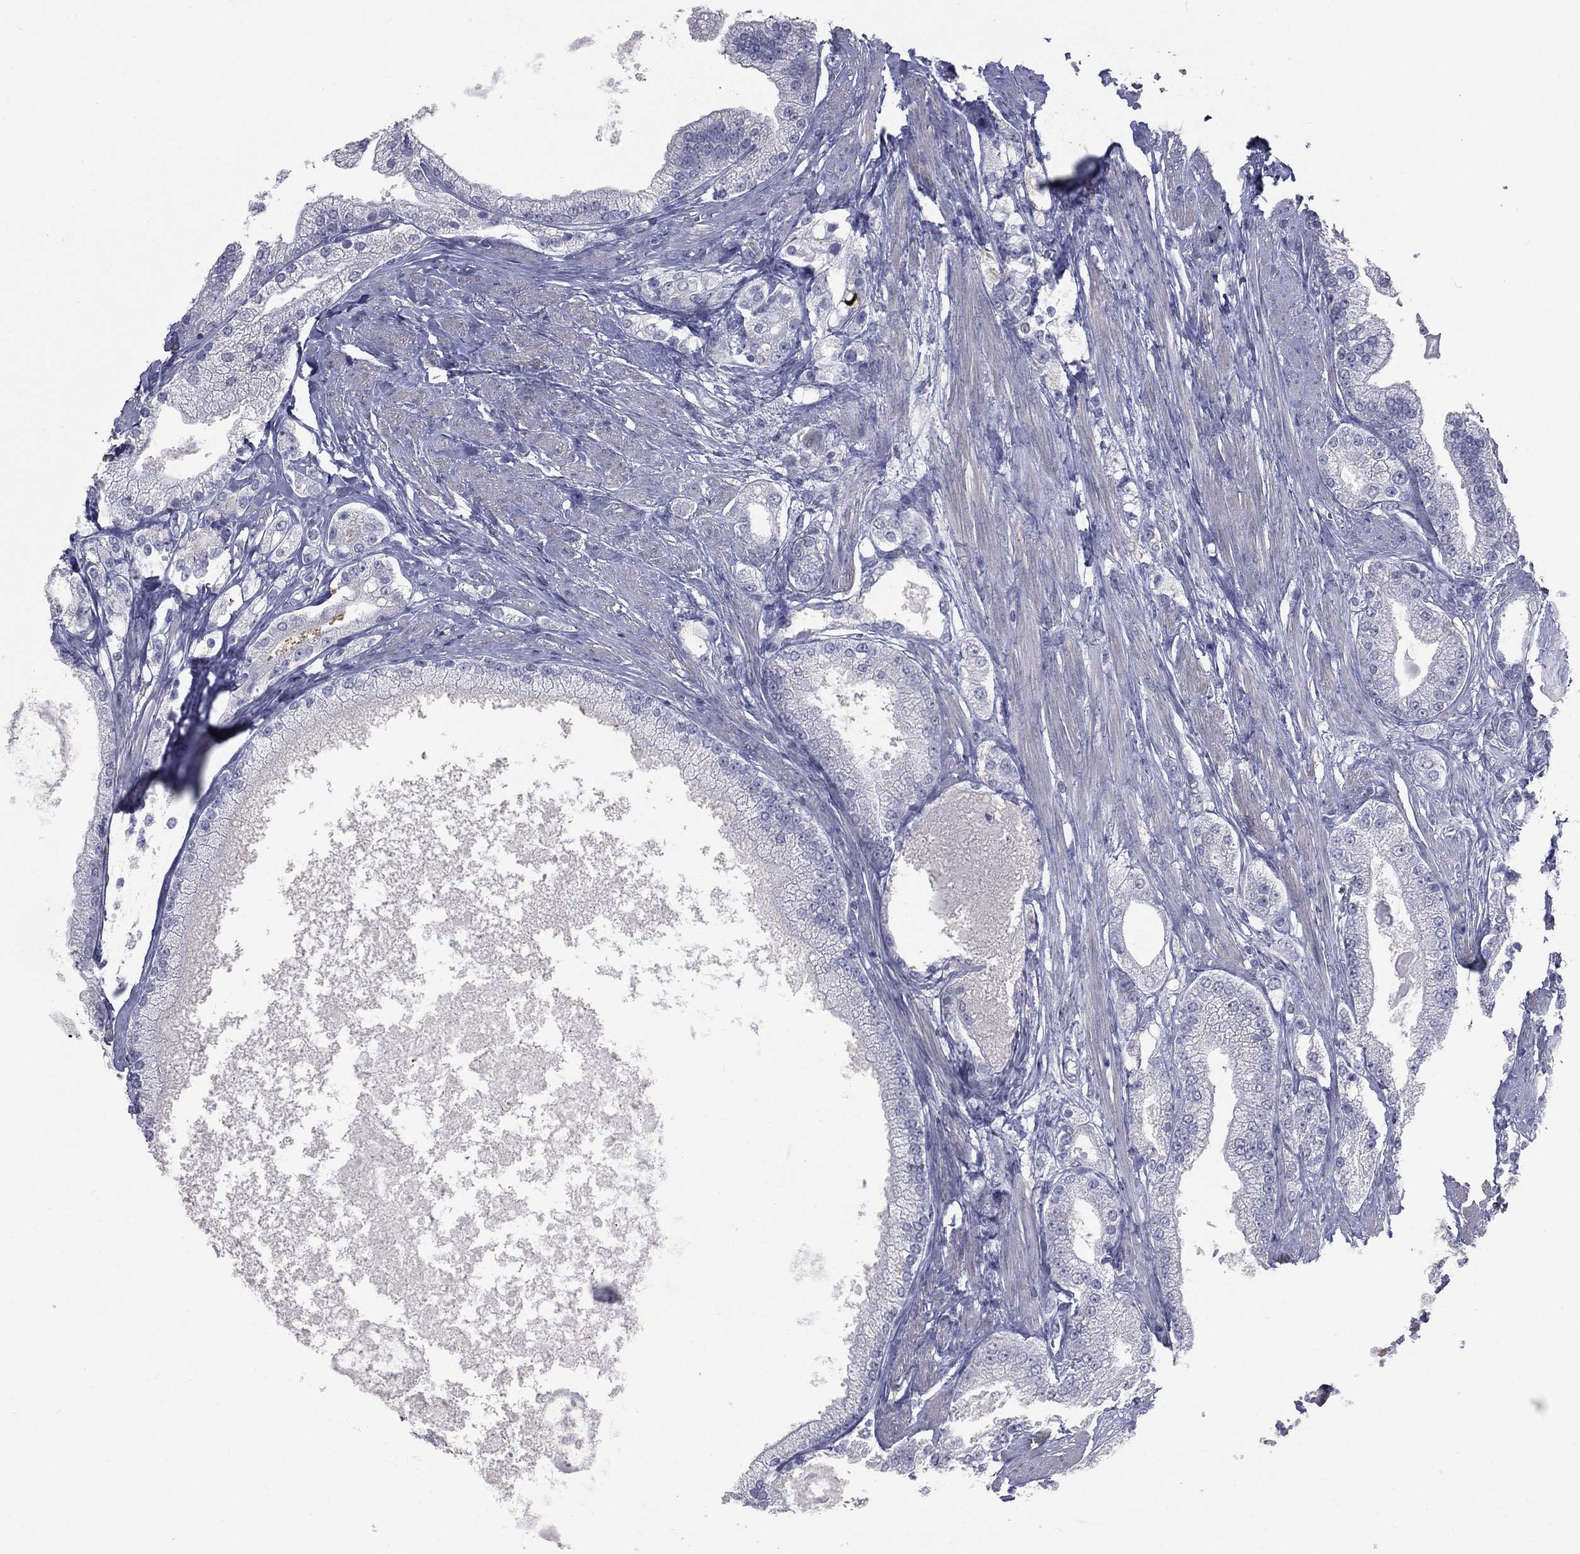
{"staining": {"intensity": "negative", "quantity": "none", "location": "none"}, "tissue": "prostate cancer", "cell_type": "Tumor cells", "image_type": "cancer", "snomed": [{"axis": "morphology", "description": "Adenocarcinoma, NOS"}, {"axis": "topography", "description": "Prostate and seminal vesicle, NOS"}, {"axis": "topography", "description": "Prostate"}], "caption": "Prostate adenocarcinoma stained for a protein using immunohistochemistry (IHC) shows no staining tumor cells.", "gene": "ESX1", "patient": {"sex": "male", "age": 67}}